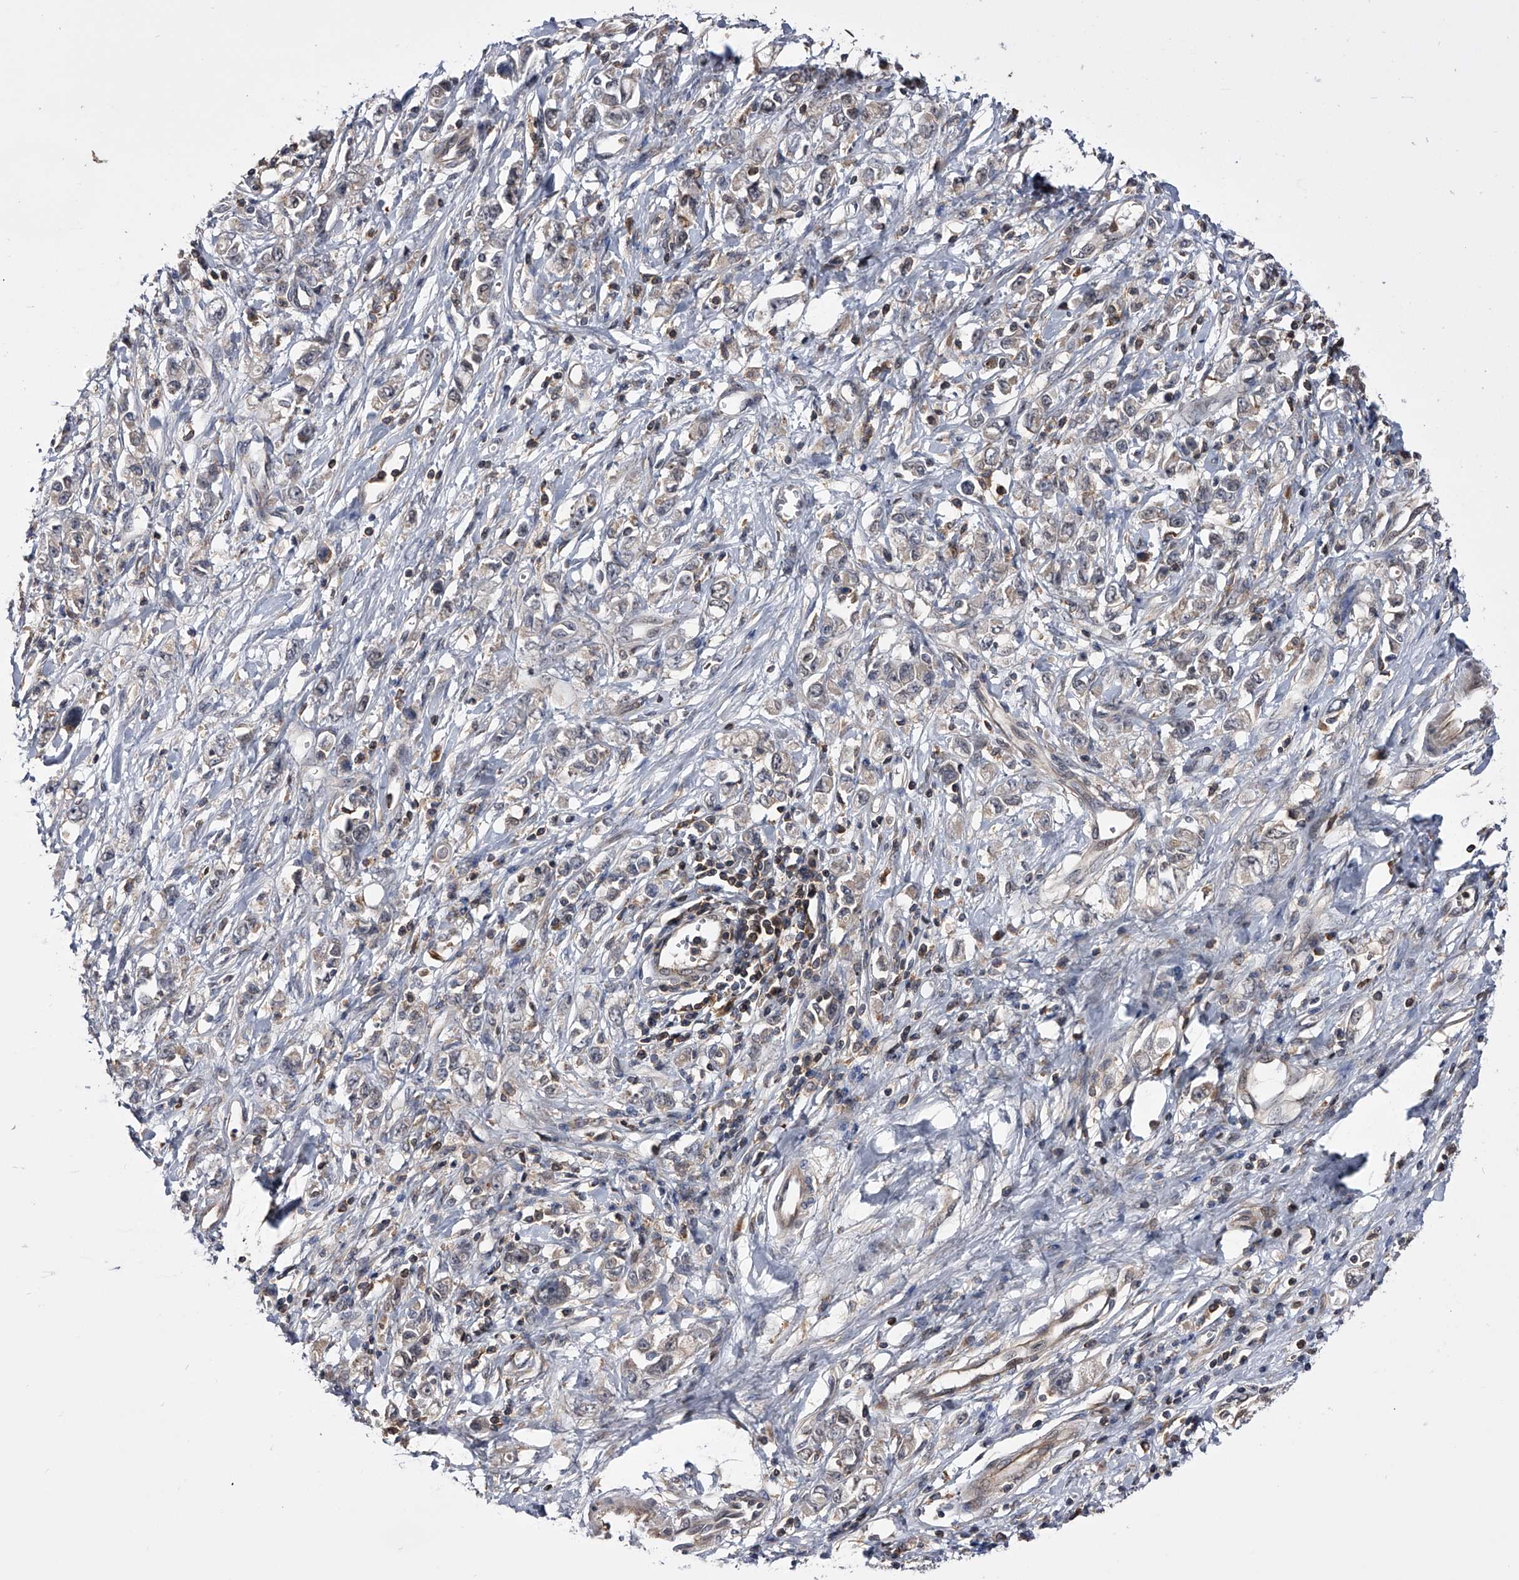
{"staining": {"intensity": "negative", "quantity": "none", "location": "none"}, "tissue": "stomach cancer", "cell_type": "Tumor cells", "image_type": "cancer", "snomed": [{"axis": "morphology", "description": "Adenocarcinoma, NOS"}, {"axis": "topography", "description": "Stomach"}], "caption": "DAB (3,3'-diaminobenzidine) immunohistochemical staining of human adenocarcinoma (stomach) demonstrates no significant staining in tumor cells.", "gene": "PAN3", "patient": {"sex": "female", "age": 76}}